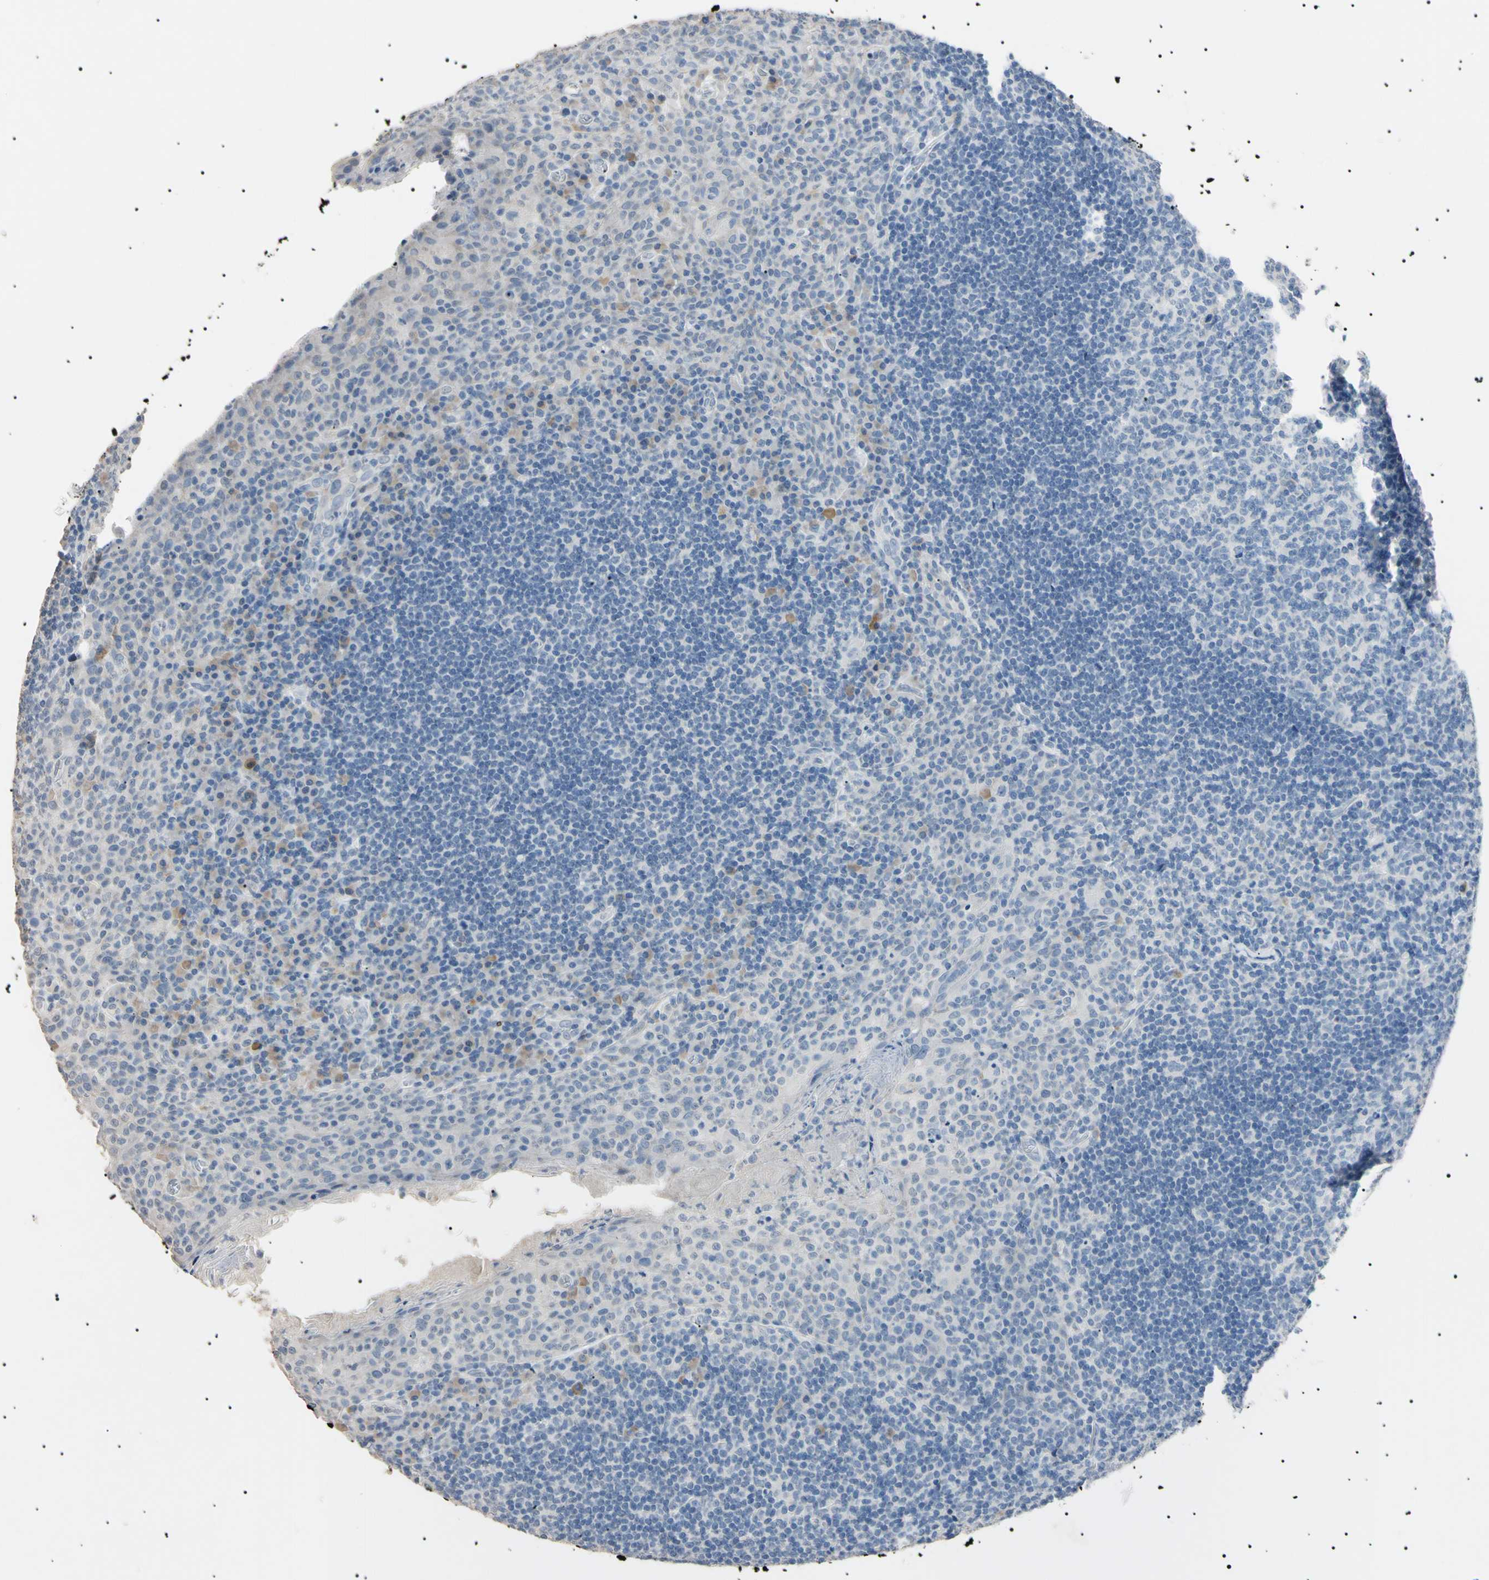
{"staining": {"intensity": "negative", "quantity": "none", "location": "none"}, "tissue": "tonsil", "cell_type": "Germinal center cells", "image_type": "normal", "snomed": [{"axis": "morphology", "description": "Normal tissue, NOS"}, {"axis": "topography", "description": "Tonsil"}], "caption": "IHC micrograph of benign tonsil: tonsil stained with DAB reveals no significant protein positivity in germinal center cells. (Immunohistochemistry (ihc), brightfield microscopy, high magnification).", "gene": "CGB3", "patient": {"sex": "male", "age": 17}}